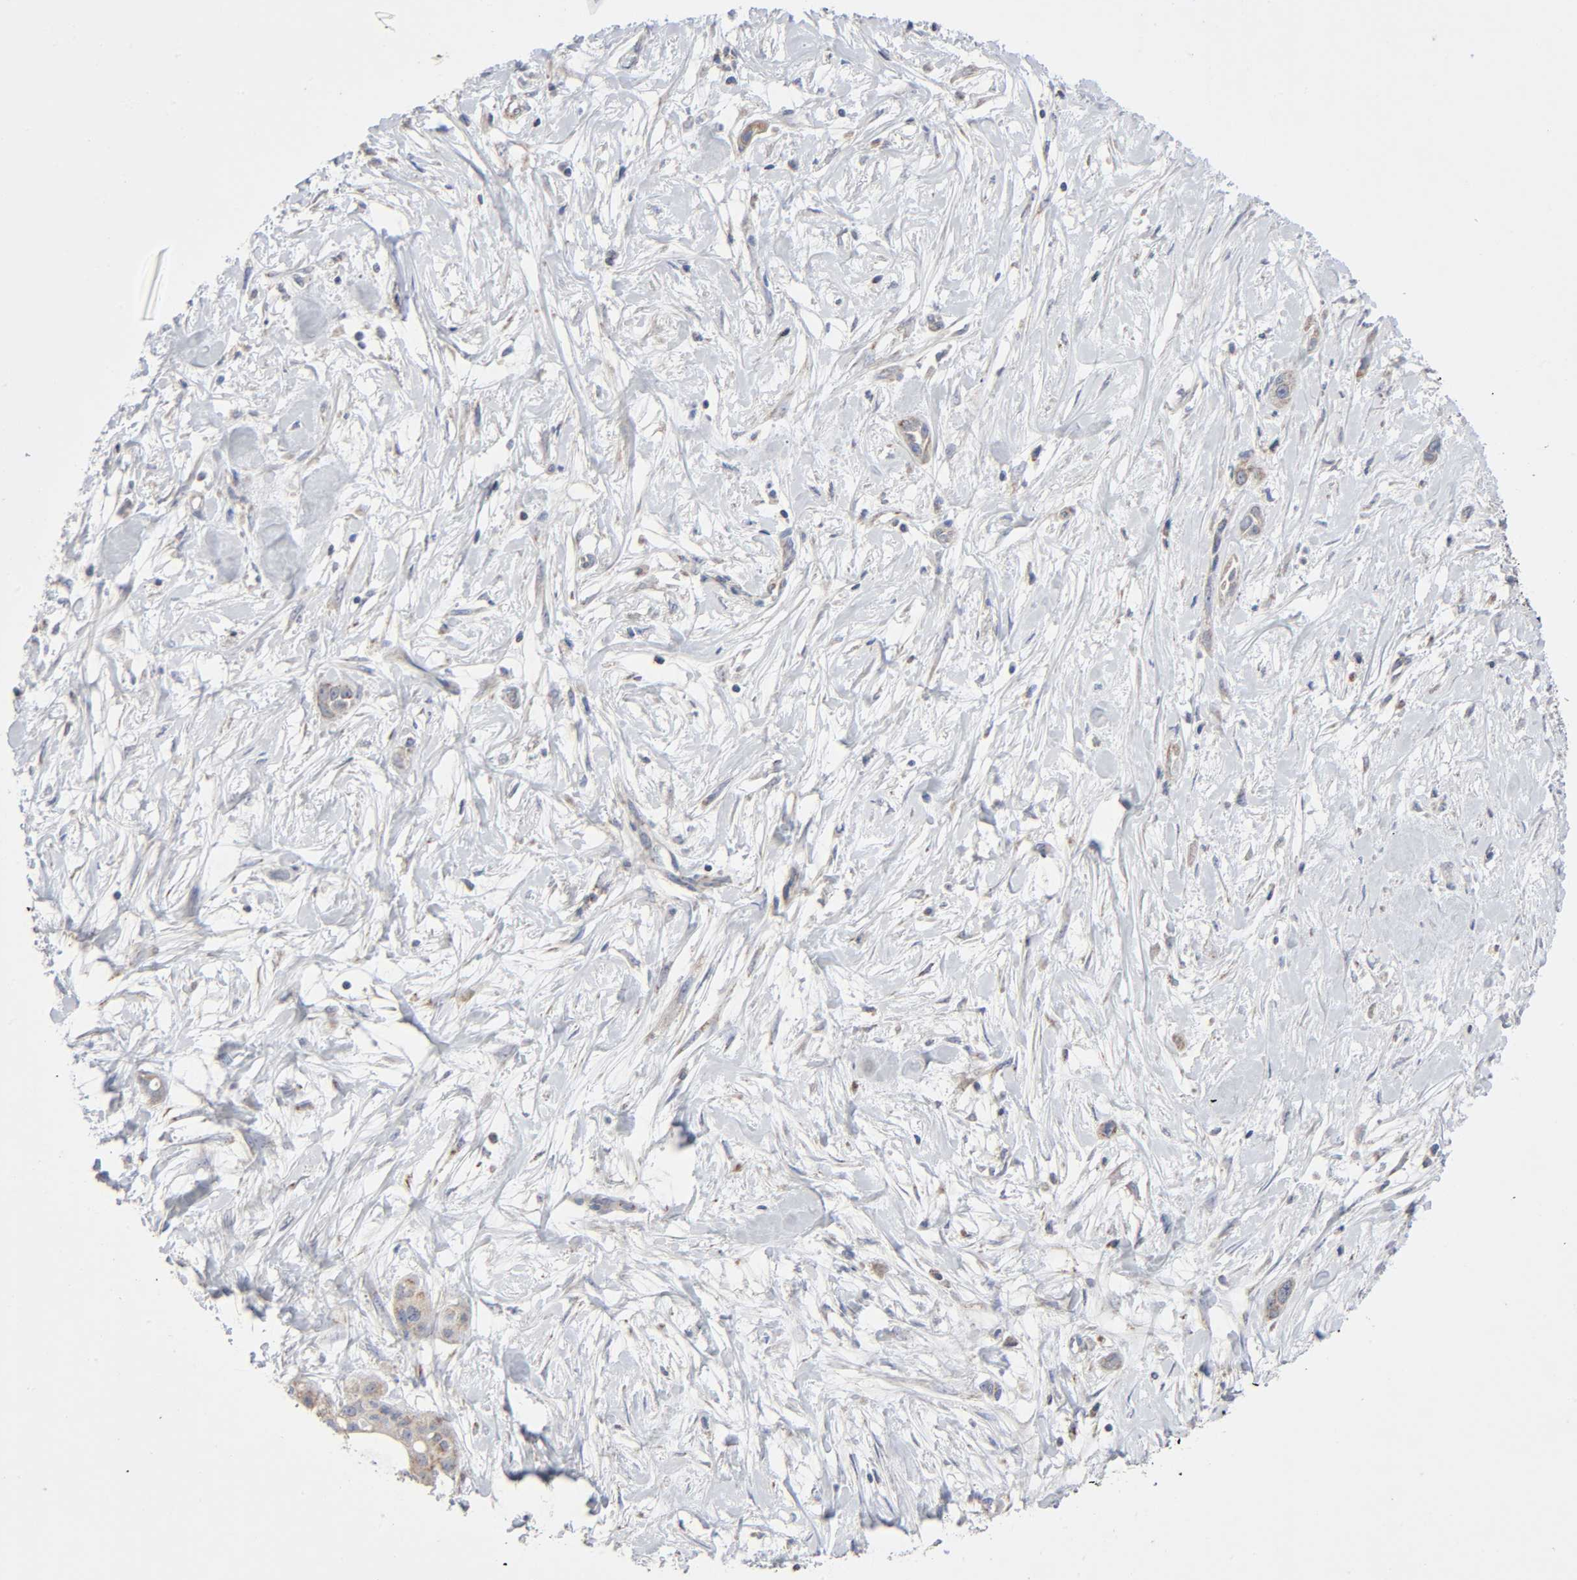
{"staining": {"intensity": "moderate", "quantity": ">75%", "location": "cytoplasmic/membranous"}, "tissue": "pancreatic cancer", "cell_type": "Tumor cells", "image_type": "cancer", "snomed": [{"axis": "morphology", "description": "Adenocarcinoma, NOS"}, {"axis": "topography", "description": "Pancreas"}], "caption": "A photomicrograph of human pancreatic cancer (adenocarcinoma) stained for a protein reveals moderate cytoplasmic/membranous brown staining in tumor cells.", "gene": "SYT16", "patient": {"sex": "female", "age": 60}}